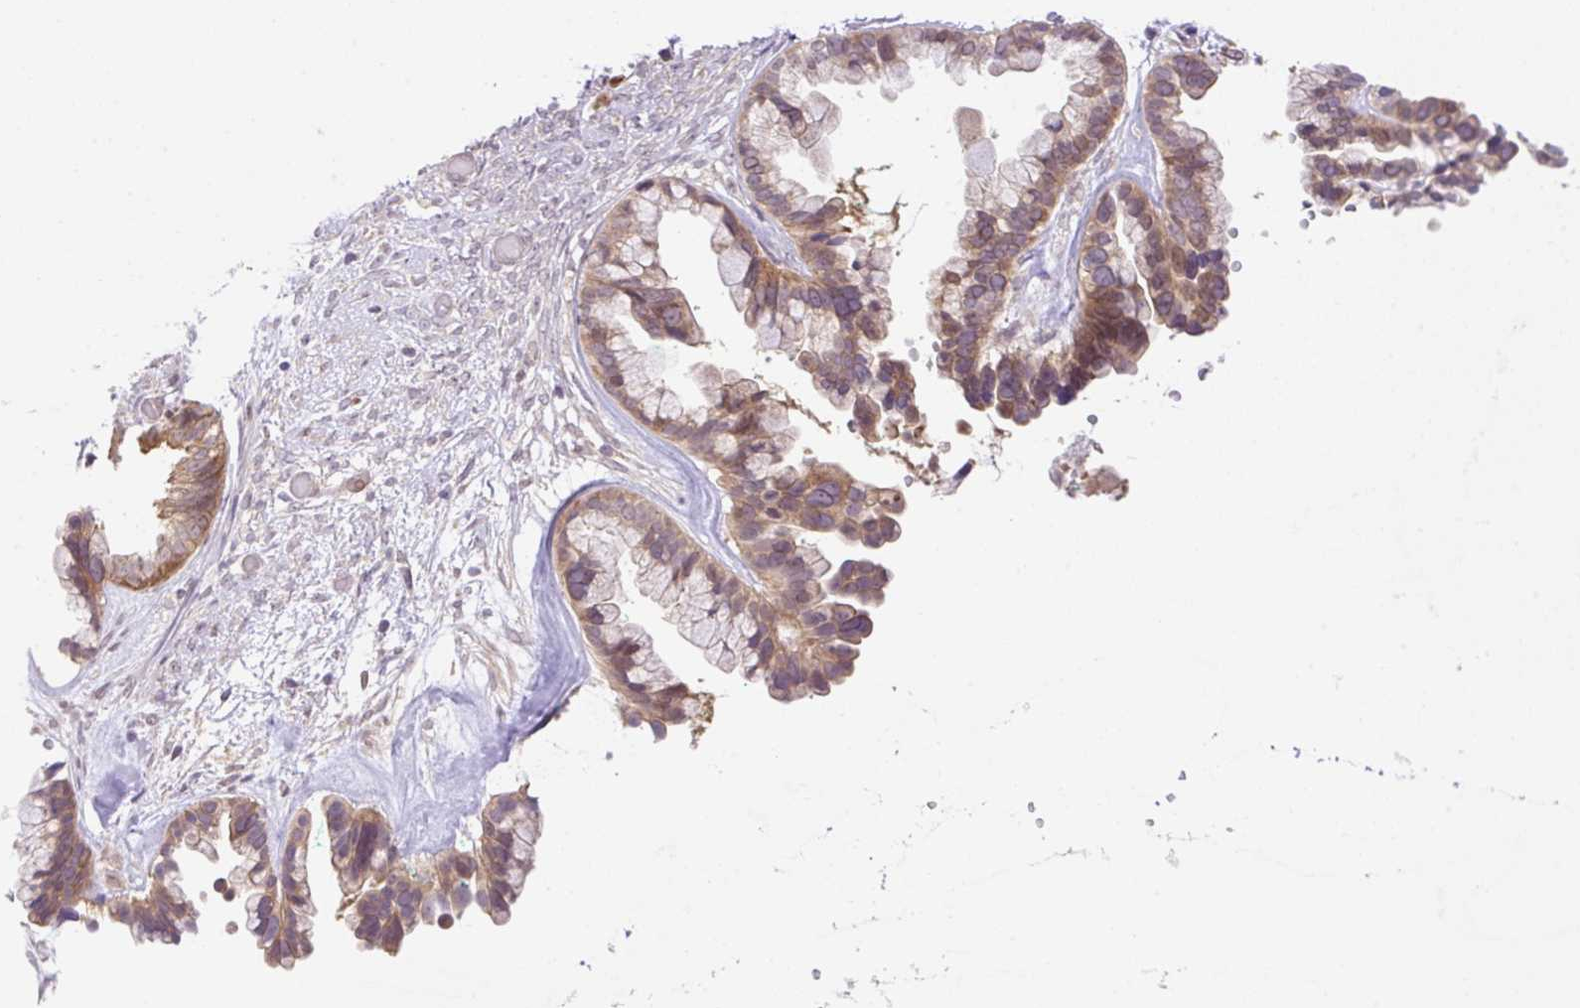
{"staining": {"intensity": "moderate", "quantity": ">75%", "location": "cytoplasmic/membranous,nuclear"}, "tissue": "ovarian cancer", "cell_type": "Tumor cells", "image_type": "cancer", "snomed": [{"axis": "morphology", "description": "Cystadenocarcinoma, serous, NOS"}, {"axis": "topography", "description": "Ovary"}], "caption": "The photomicrograph reveals a brown stain indicating the presence of a protein in the cytoplasmic/membranous and nuclear of tumor cells in ovarian cancer (serous cystadenocarcinoma).", "gene": "VPS25", "patient": {"sex": "female", "age": 56}}